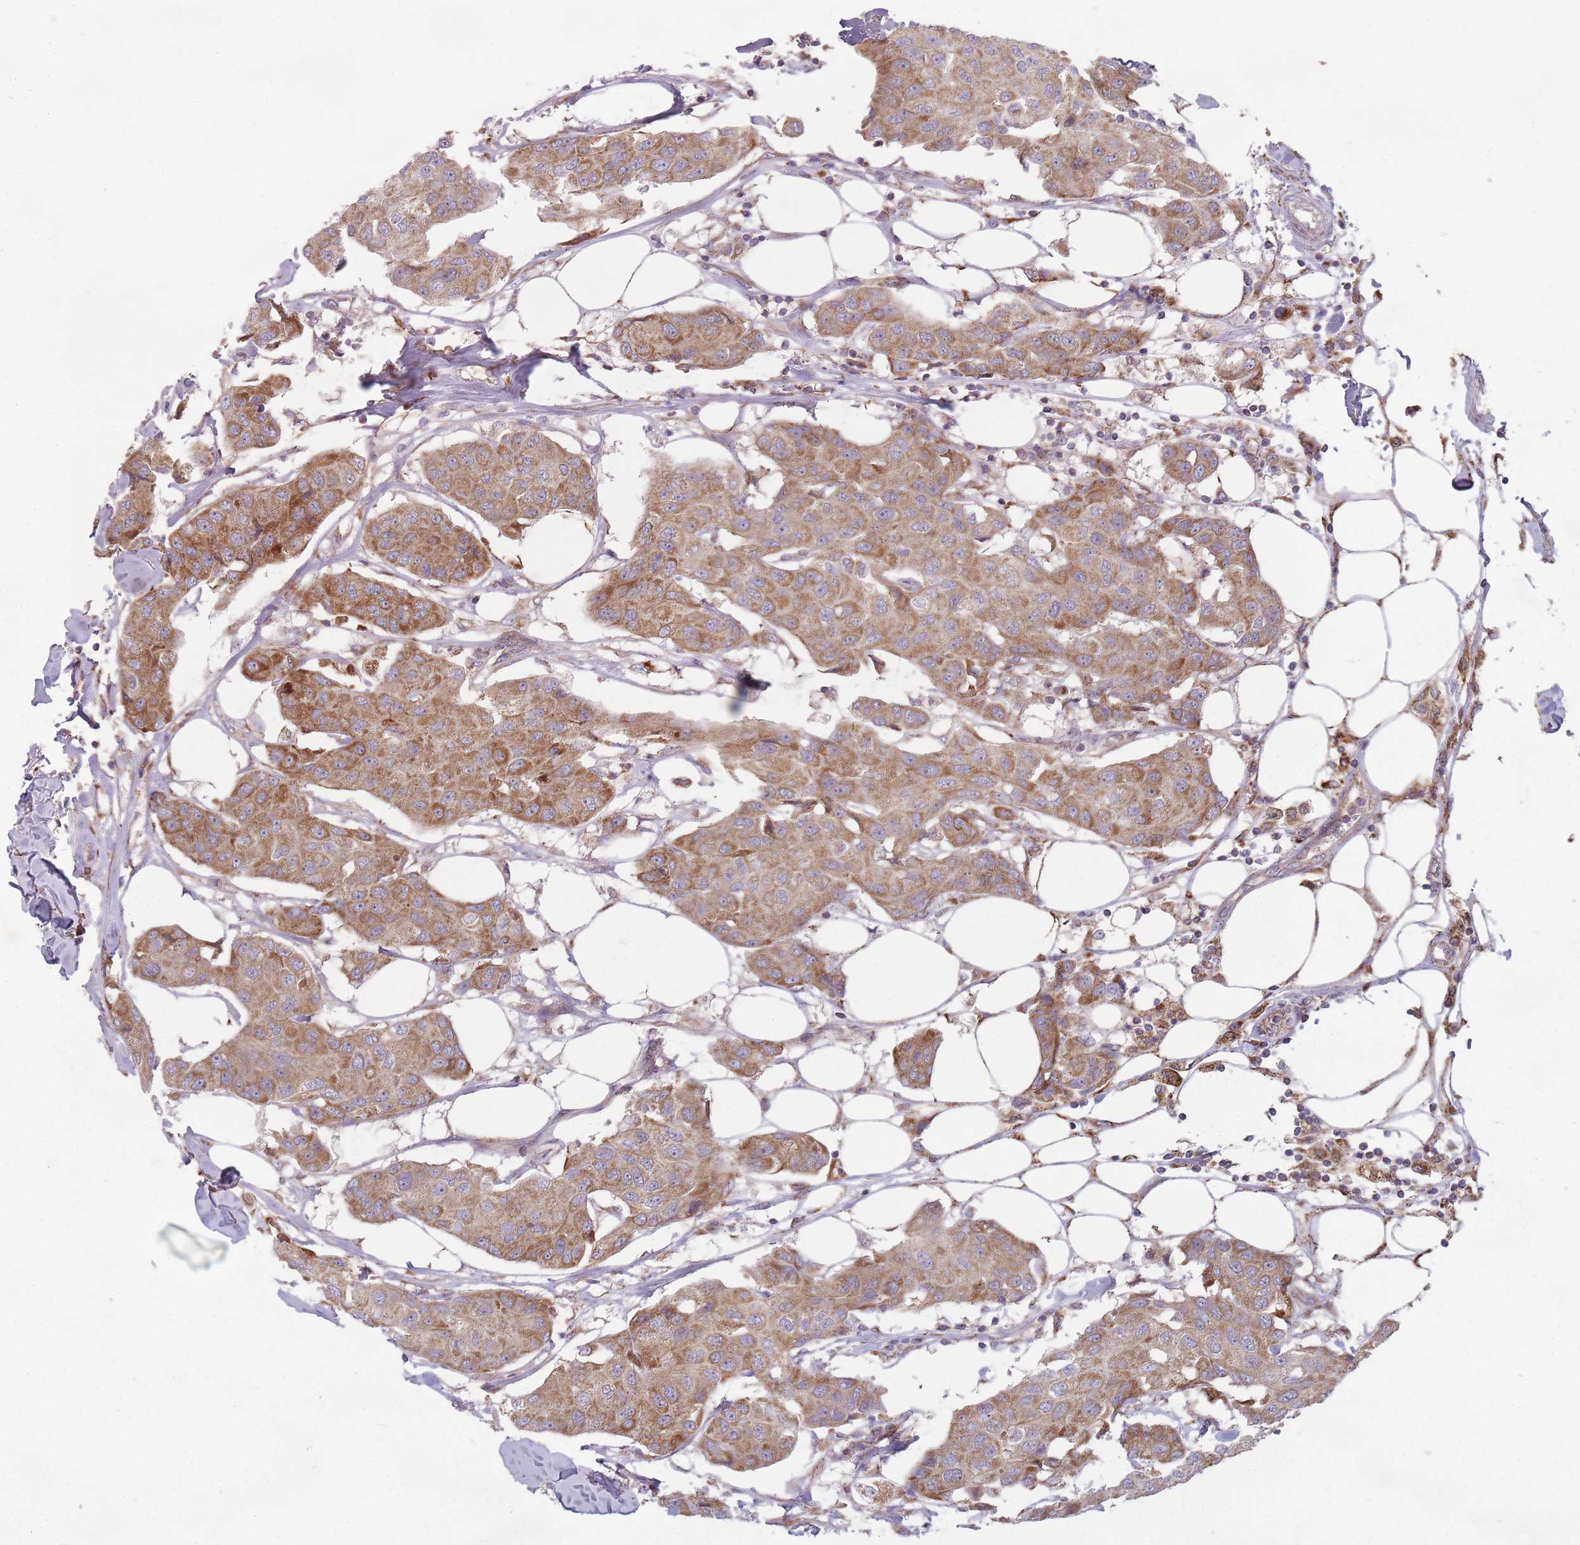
{"staining": {"intensity": "moderate", "quantity": ">75%", "location": "cytoplasmic/membranous"}, "tissue": "breast cancer", "cell_type": "Tumor cells", "image_type": "cancer", "snomed": [{"axis": "morphology", "description": "Duct carcinoma"}, {"axis": "topography", "description": "Breast"}], "caption": "Protein staining of breast cancer tissue exhibits moderate cytoplasmic/membranous positivity in about >75% of tumor cells.", "gene": "OR10Q1", "patient": {"sex": "female", "age": 80}}